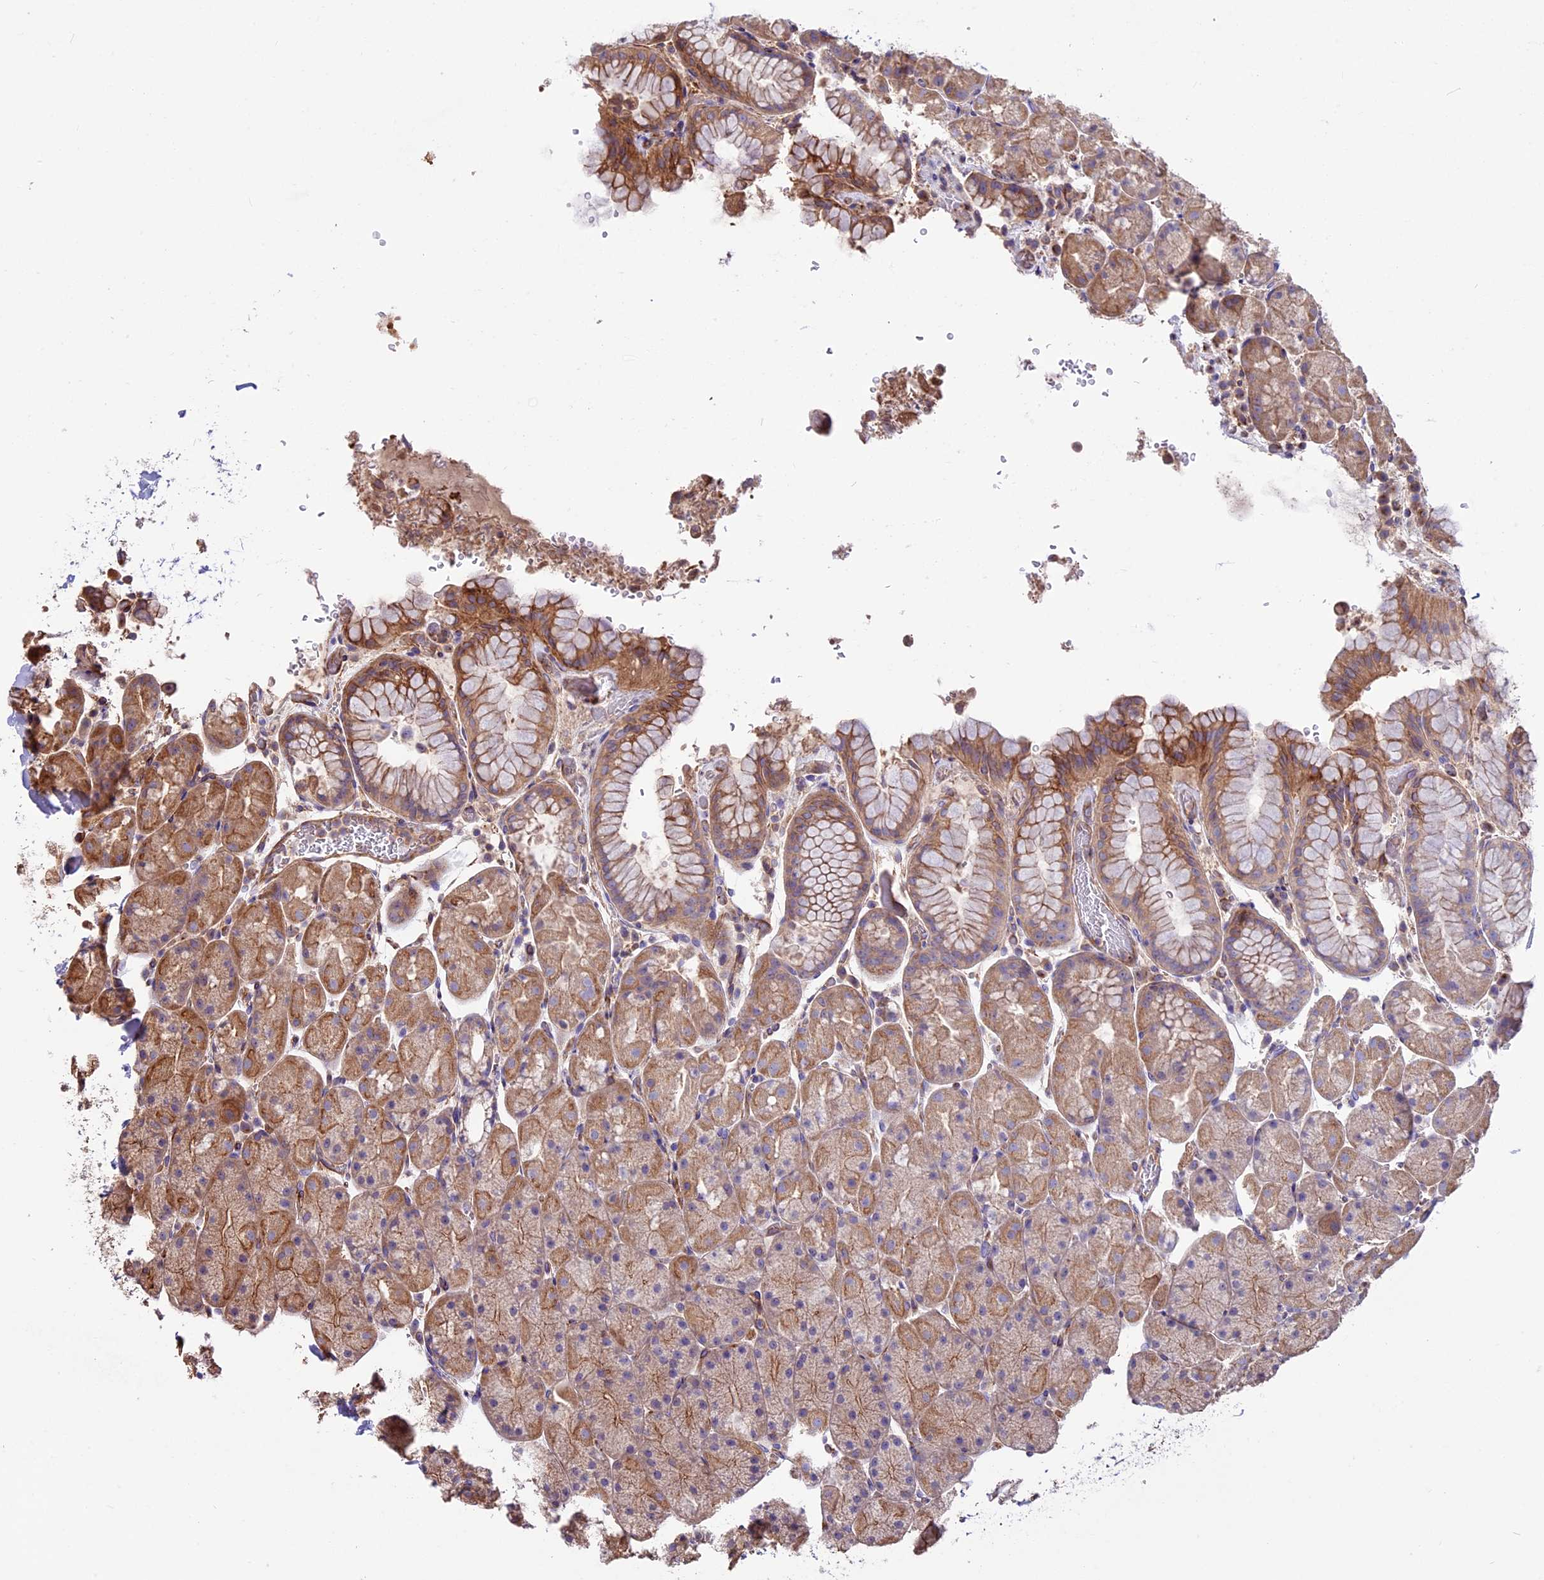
{"staining": {"intensity": "moderate", "quantity": ">75%", "location": "cytoplasmic/membranous"}, "tissue": "stomach", "cell_type": "Glandular cells", "image_type": "normal", "snomed": [{"axis": "morphology", "description": "Normal tissue, NOS"}, {"axis": "topography", "description": "Stomach, upper"}, {"axis": "topography", "description": "Stomach, lower"}], "caption": "A brown stain labels moderate cytoplasmic/membranous staining of a protein in glandular cells of benign human stomach.", "gene": "ANO3", "patient": {"sex": "male", "age": 67}}